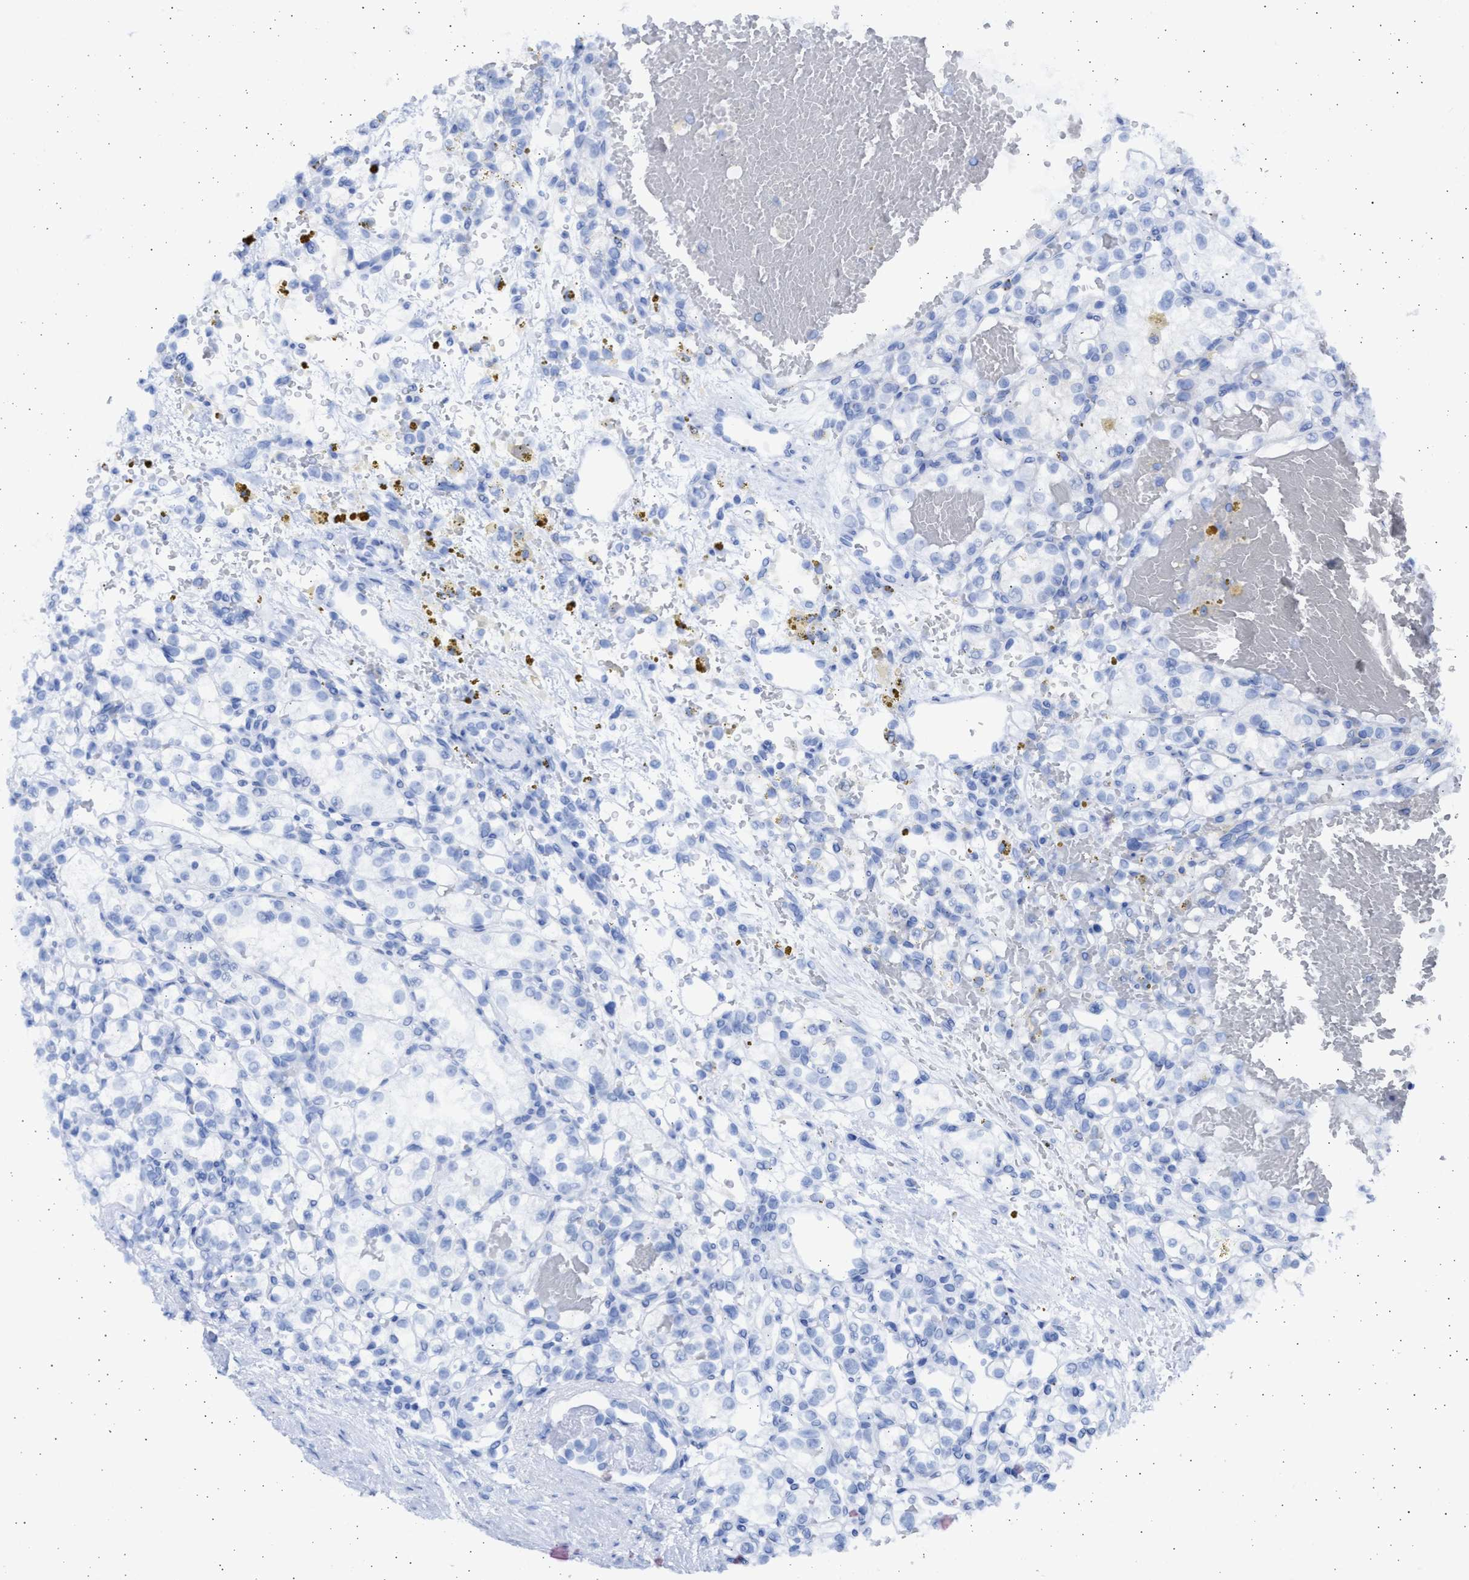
{"staining": {"intensity": "negative", "quantity": "none", "location": "none"}, "tissue": "renal cancer", "cell_type": "Tumor cells", "image_type": "cancer", "snomed": [{"axis": "morphology", "description": "Normal tissue, NOS"}, {"axis": "morphology", "description": "Adenocarcinoma, NOS"}, {"axis": "topography", "description": "Kidney"}], "caption": "Histopathology image shows no significant protein staining in tumor cells of renal adenocarcinoma.", "gene": "ALDOC", "patient": {"sex": "female", "age": 55}}